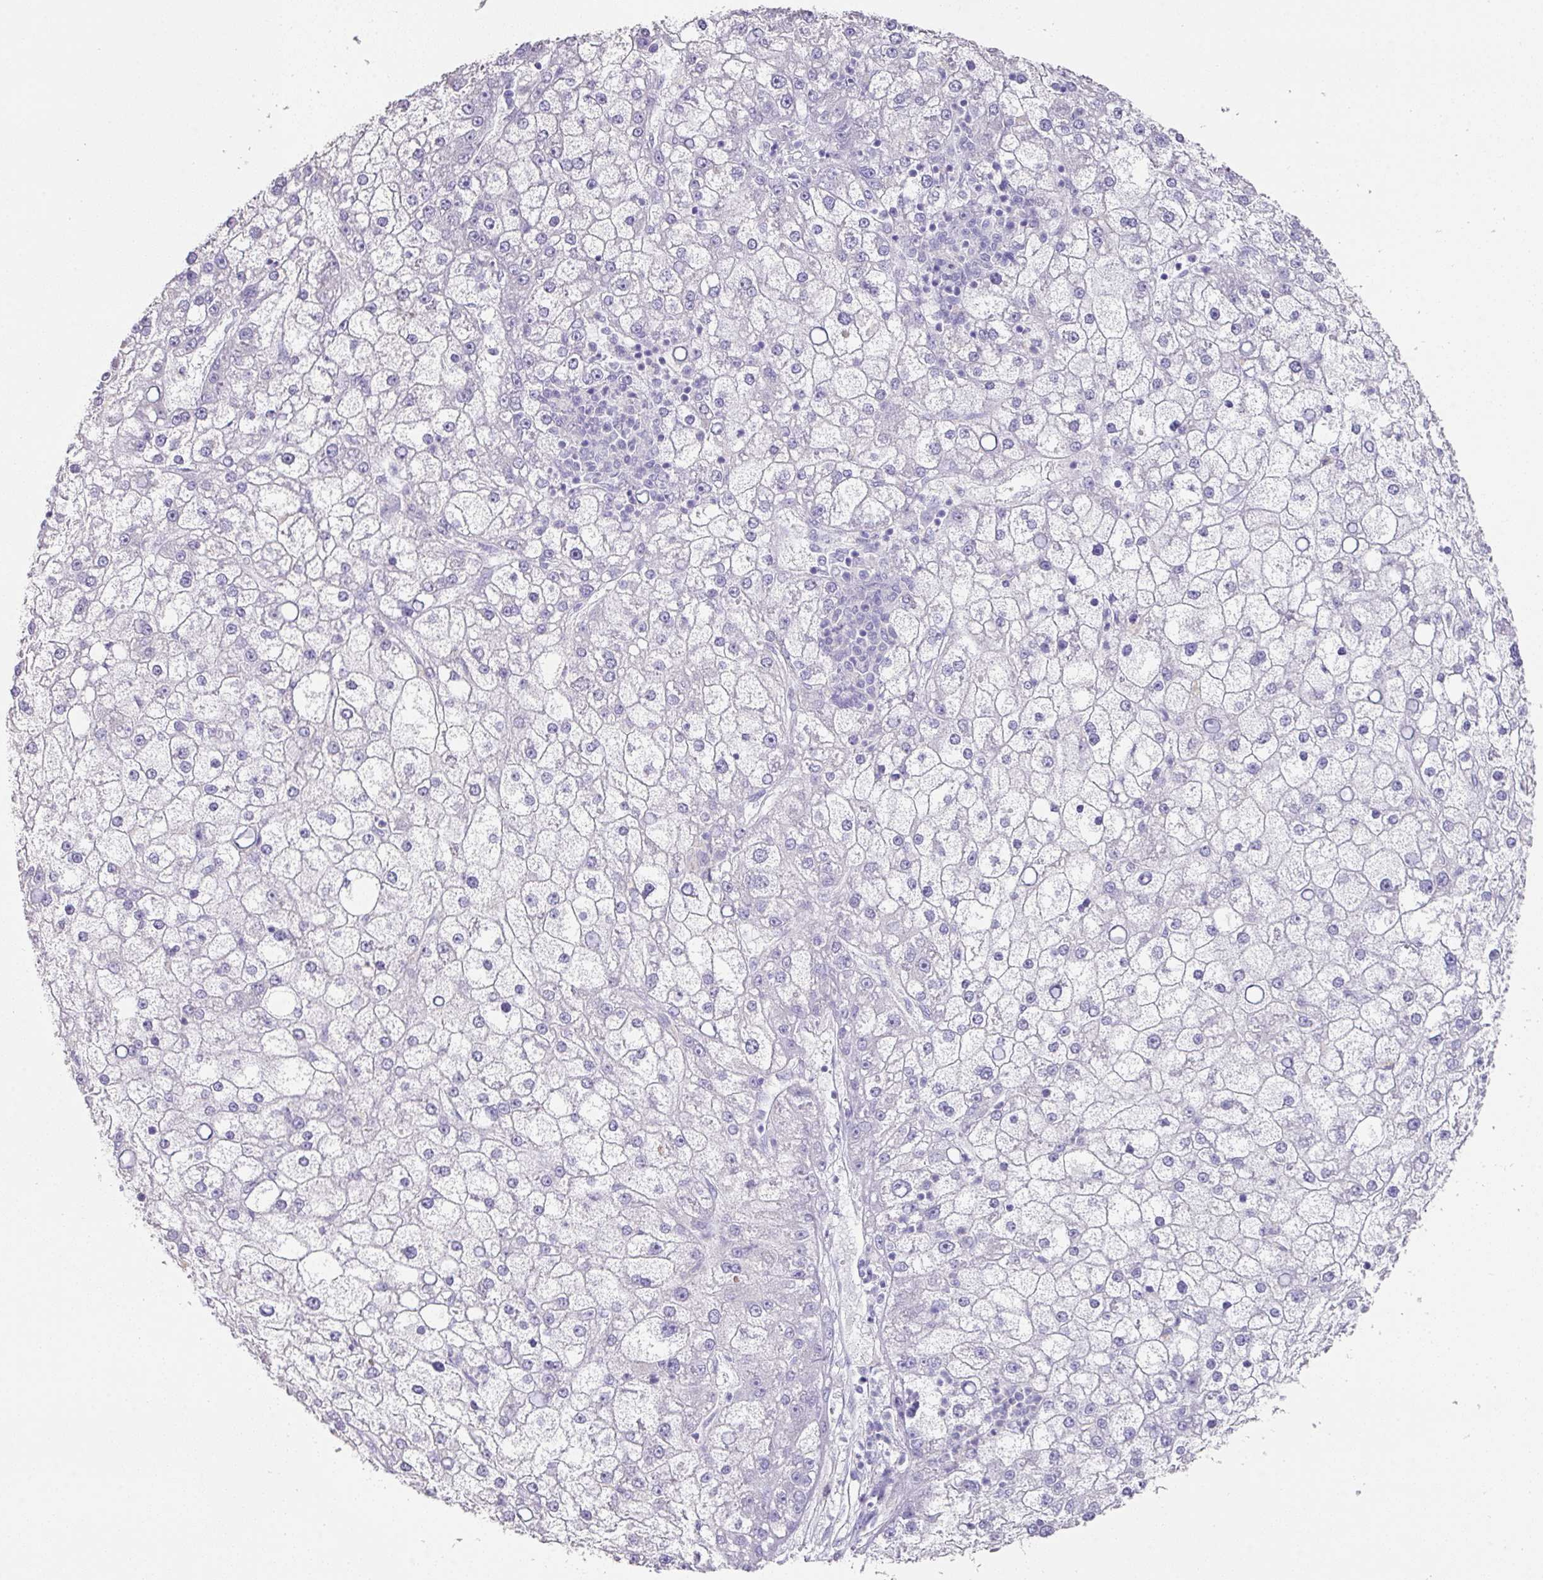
{"staining": {"intensity": "negative", "quantity": "none", "location": "none"}, "tissue": "liver cancer", "cell_type": "Tumor cells", "image_type": "cancer", "snomed": [{"axis": "morphology", "description": "Carcinoma, Hepatocellular, NOS"}, {"axis": "topography", "description": "Liver"}], "caption": "This is an immunohistochemistry (IHC) histopathology image of hepatocellular carcinoma (liver). There is no positivity in tumor cells.", "gene": "TARM1", "patient": {"sex": "male", "age": 67}}